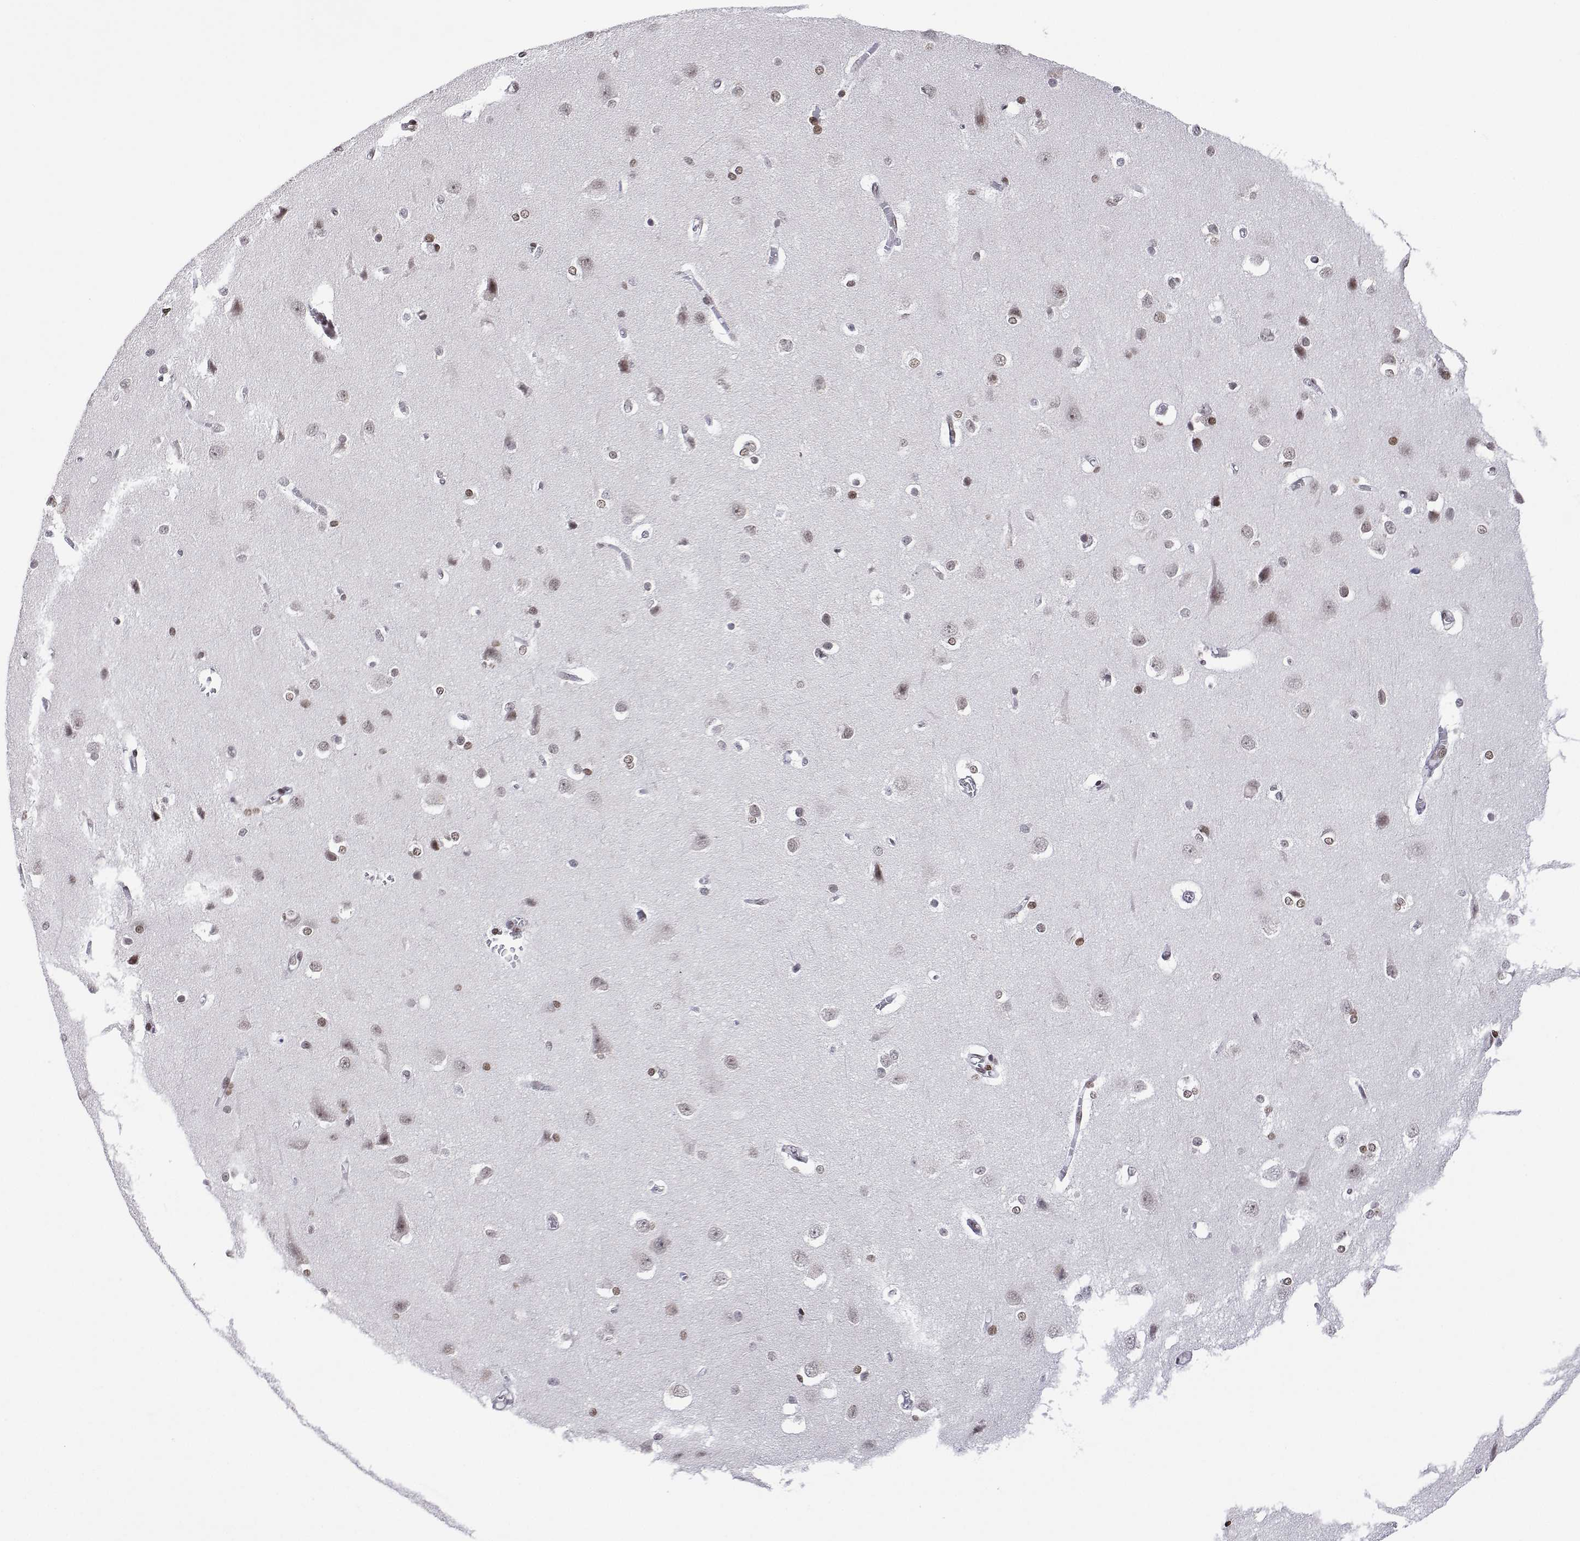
{"staining": {"intensity": "moderate", "quantity": "<25%", "location": "nuclear"}, "tissue": "cerebral cortex", "cell_type": "Endothelial cells", "image_type": "normal", "snomed": [{"axis": "morphology", "description": "Normal tissue, NOS"}, {"axis": "topography", "description": "Cerebral cortex"}], "caption": "Protein staining by immunohistochemistry exhibits moderate nuclear staining in approximately <25% of endothelial cells in unremarkable cerebral cortex.", "gene": "XPC", "patient": {"sex": "male", "age": 37}}